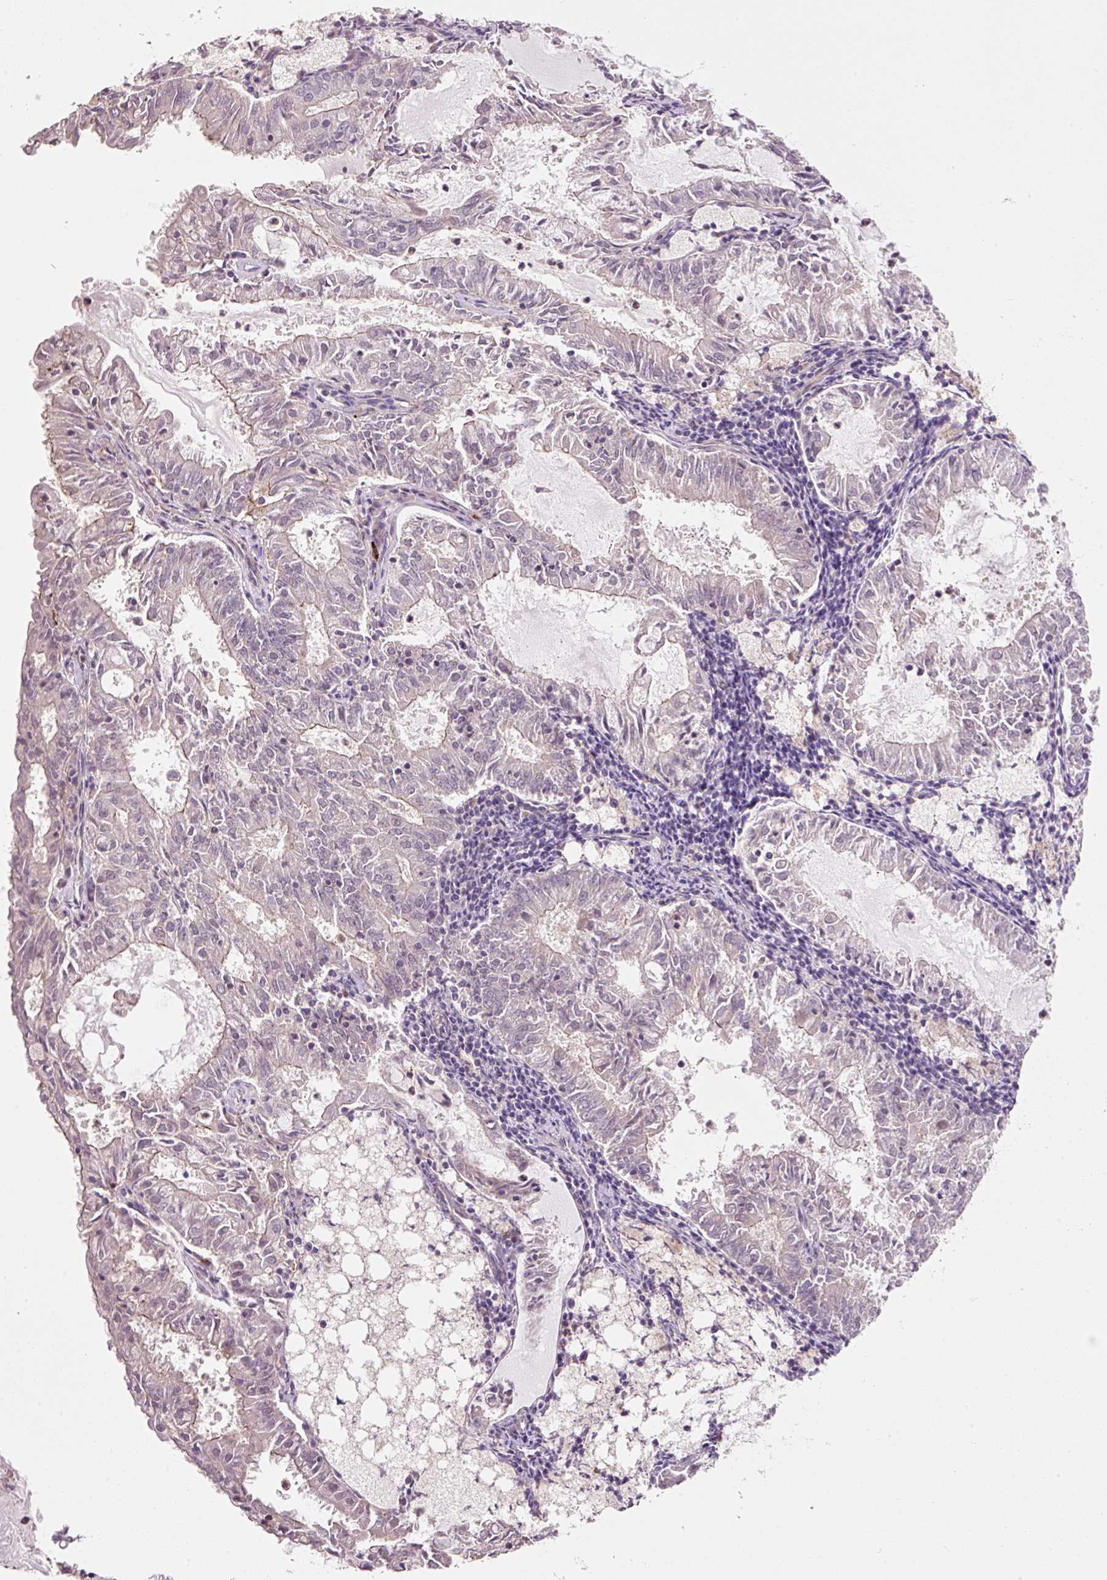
{"staining": {"intensity": "weak", "quantity": "<25%", "location": "cytoplasmic/membranous"}, "tissue": "endometrial cancer", "cell_type": "Tumor cells", "image_type": "cancer", "snomed": [{"axis": "morphology", "description": "Adenocarcinoma, NOS"}, {"axis": "topography", "description": "Endometrium"}], "caption": "DAB immunohistochemical staining of adenocarcinoma (endometrial) demonstrates no significant positivity in tumor cells.", "gene": "TIRAP", "patient": {"sex": "female", "age": 57}}